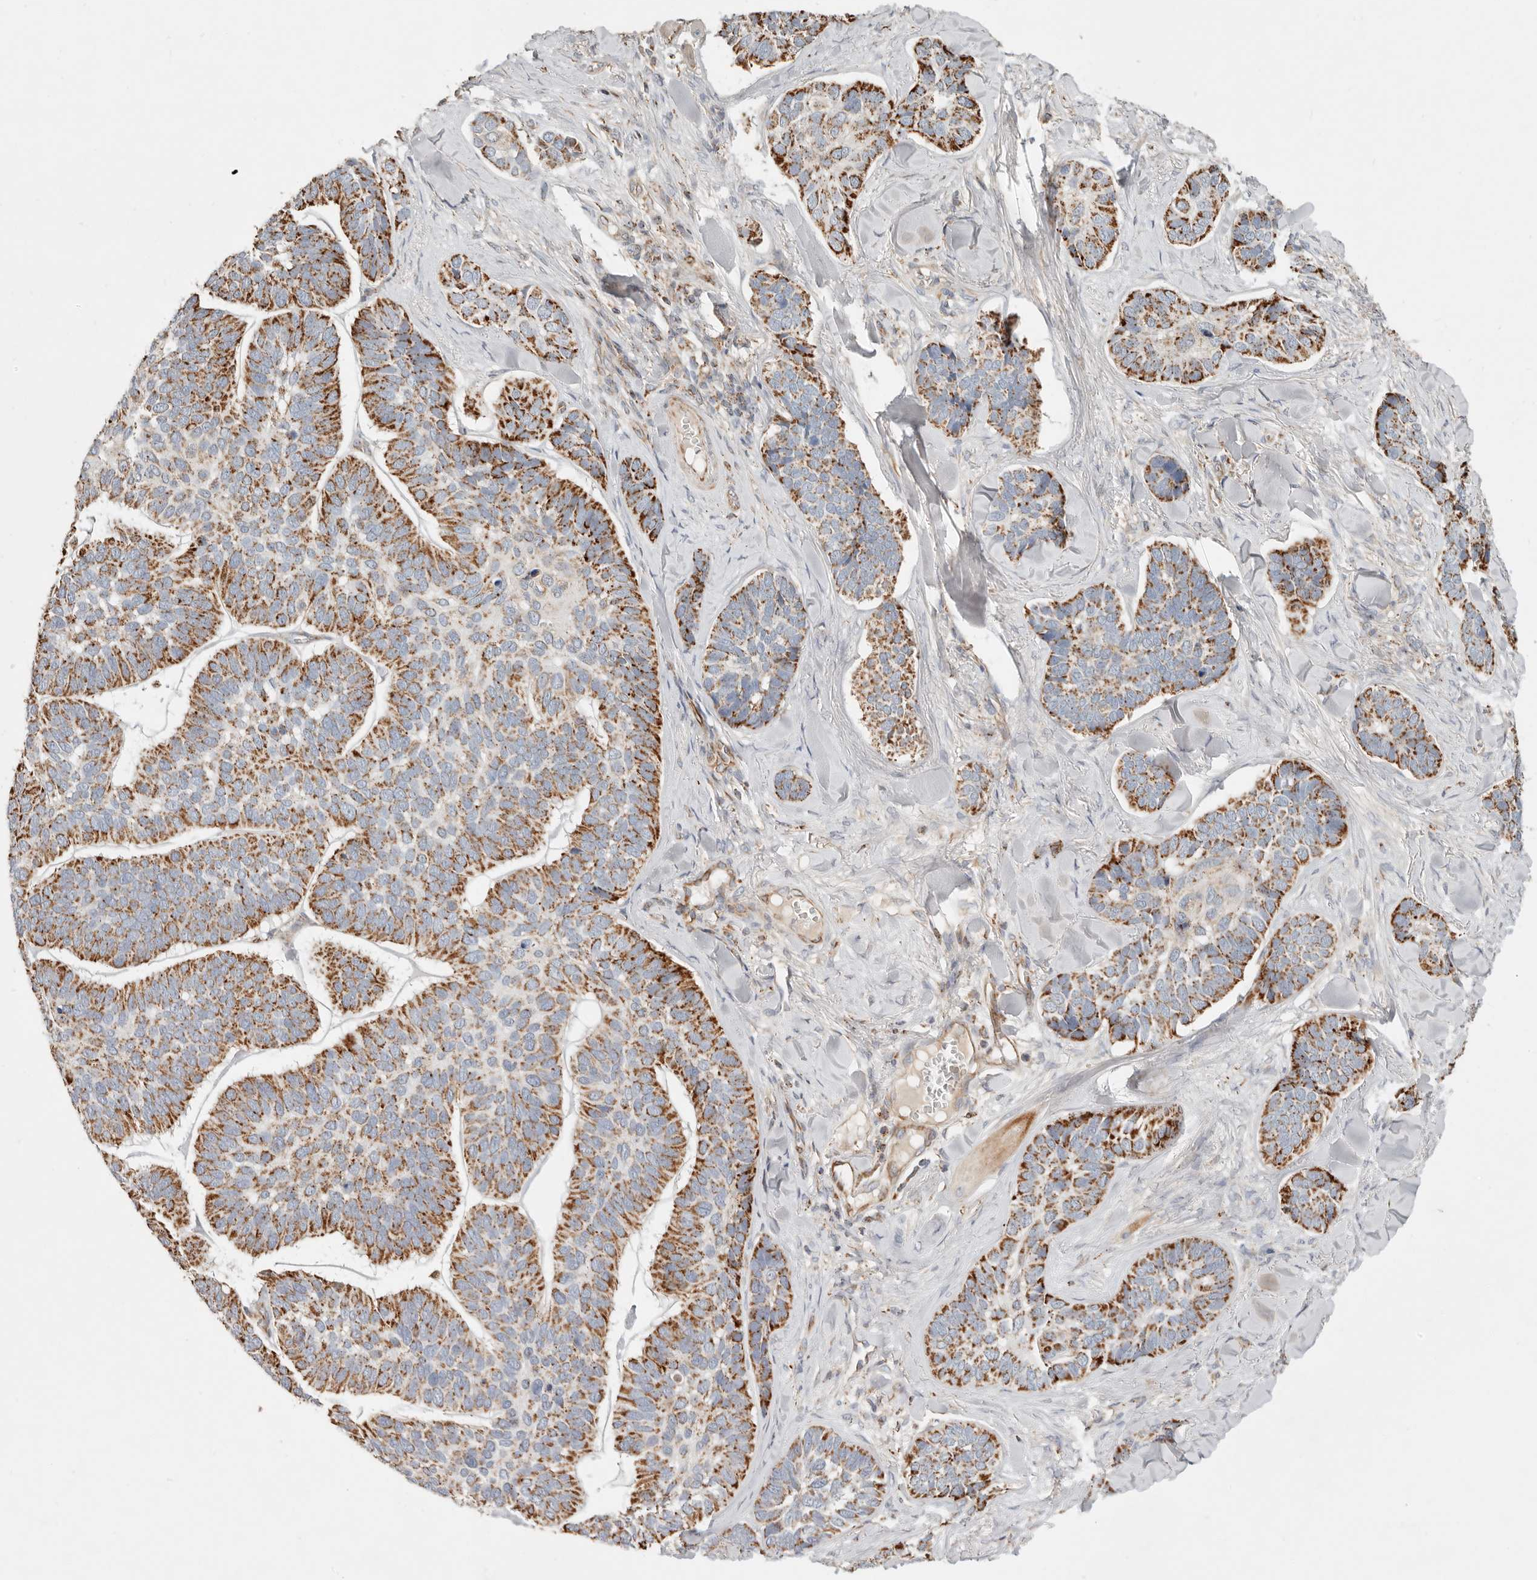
{"staining": {"intensity": "strong", "quantity": "25%-75%", "location": "cytoplasmic/membranous"}, "tissue": "skin cancer", "cell_type": "Tumor cells", "image_type": "cancer", "snomed": [{"axis": "morphology", "description": "Basal cell carcinoma"}, {"axis": "topography", "description": "Skin"}], "caption": "High-magnification brightfield microscopy of basal cell carcinoma (skin) stained with DAB (brown) and counterstained with hematoxylin (blue). tumor cells exhibit strong cytoplasmic/membranous positivity is appreciated in approximately25%-75% of cells. Nuclei are stained in blue.", "gene": "ARHGEF10L", "patient": {"sex": "male", "age": 62}}